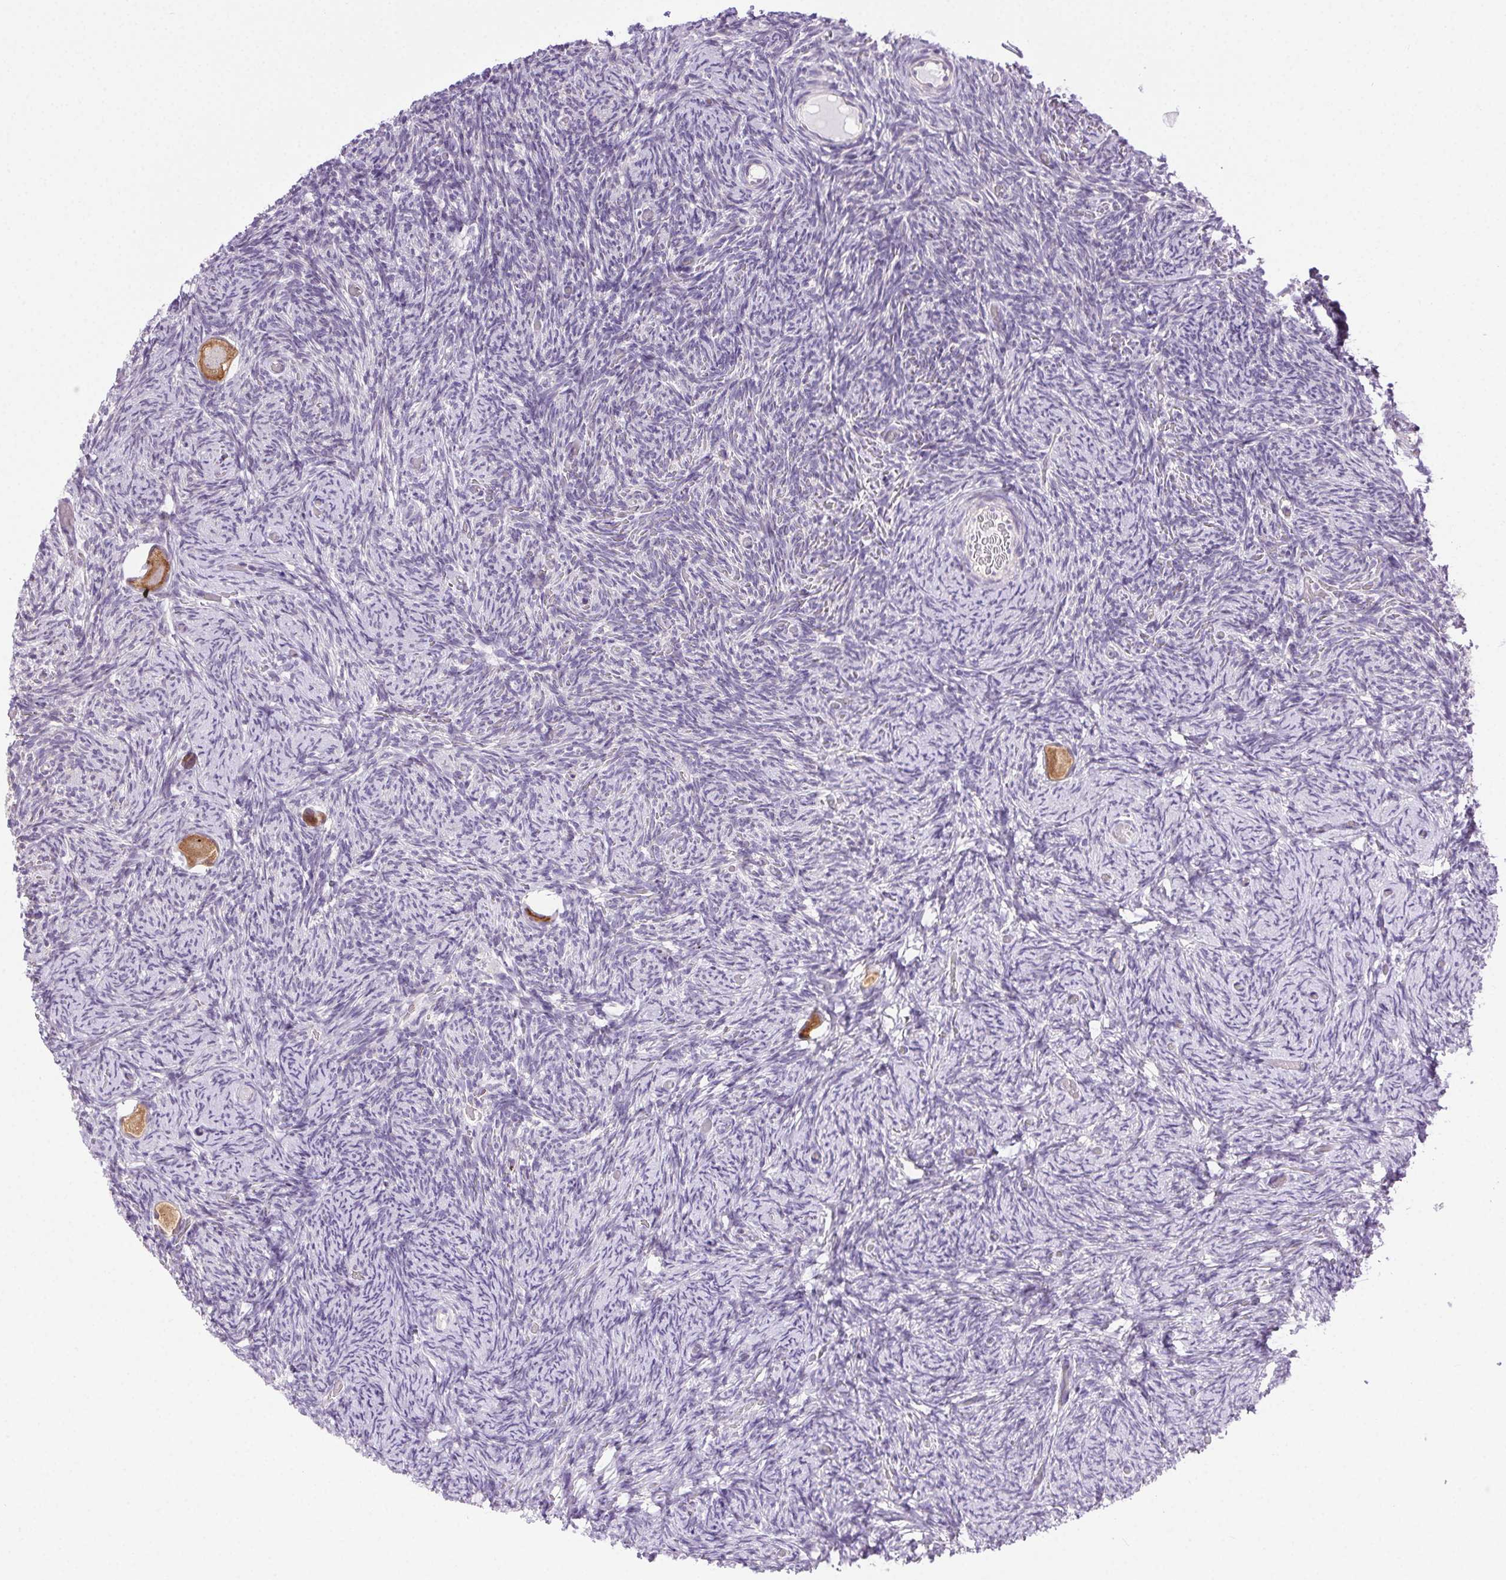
{"staining": {"intensity": "moderate", "quantity": ">75%", "location": "cytoplasmic/membranous"}, "tissue": "ovary", "cell_type": "Follicle cells", "image_type": "normal", "snomed": [{"axis": "morphology", "description": "Normal tissue, NOS"}, {"axis": "topography", "description": "Ovary"}], "caption": "This micrograph demonstrates immunohistochemistry (IHC) staining of unremarkable ovary, with medium moderate cytoplasmic/membranous expression in about >75% of follicle cells.", "gene": "SNX31", "patient": {"sex": "female", "age": 34}}